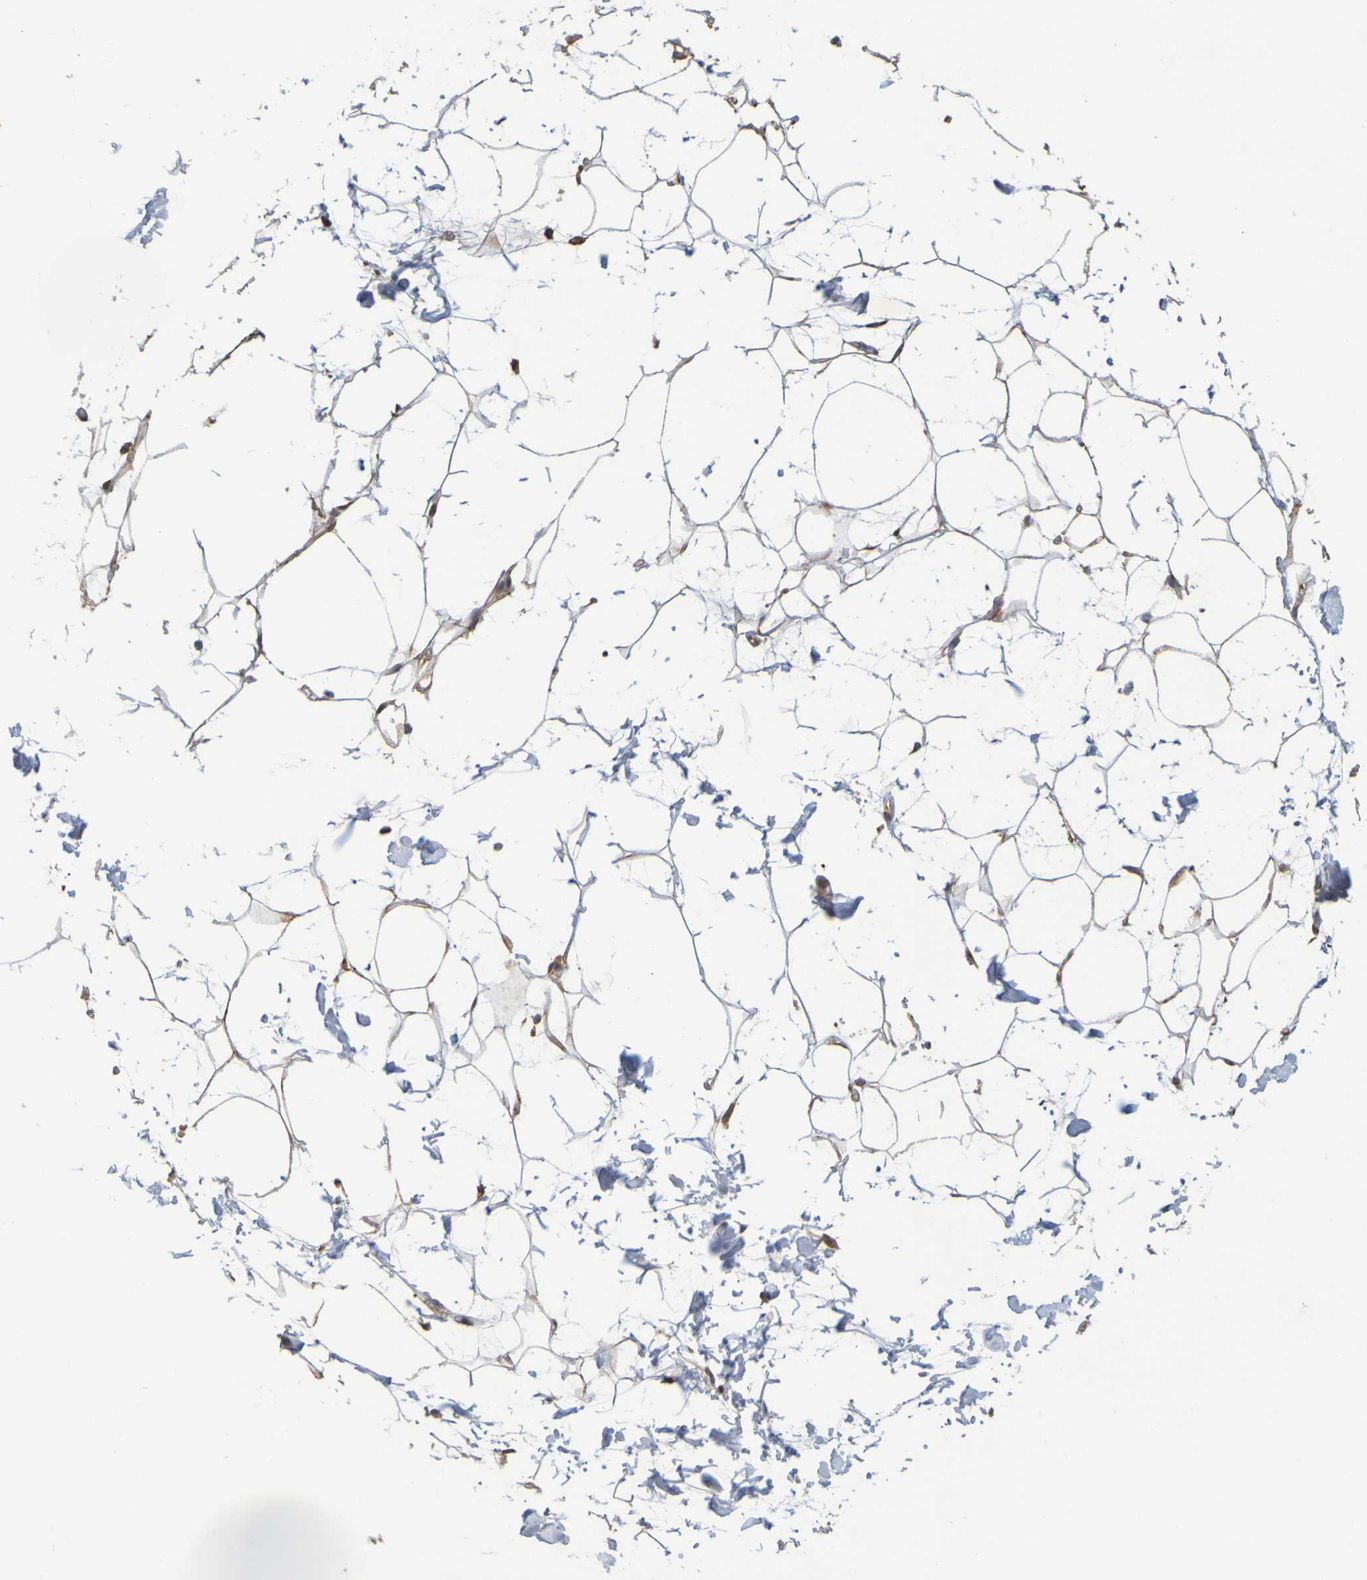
{"staining": {"intensity": "moderate", "quantity": "25%-75%", "location": "cytoplasmic/membranous"}, "tissue": "adipose tissue", "cell_type": "Adipocytes", "image_type": "normal", "snomed": [{"axis": "morphology", "description": "Normal tissue, NOS"}, {"axis": "topography", "description": "Soft tissue"}], "caption": "IHC of normal adipose tissue exhibits medium levels of moderate cytoplasmic/membranous positivity in approximately 25%-75% of adipocytes. (DAB IHC with brightfield microscopy, high magnification).", "gene": "TMBIM1", "patient": {"sex": "male", "age": 72}}